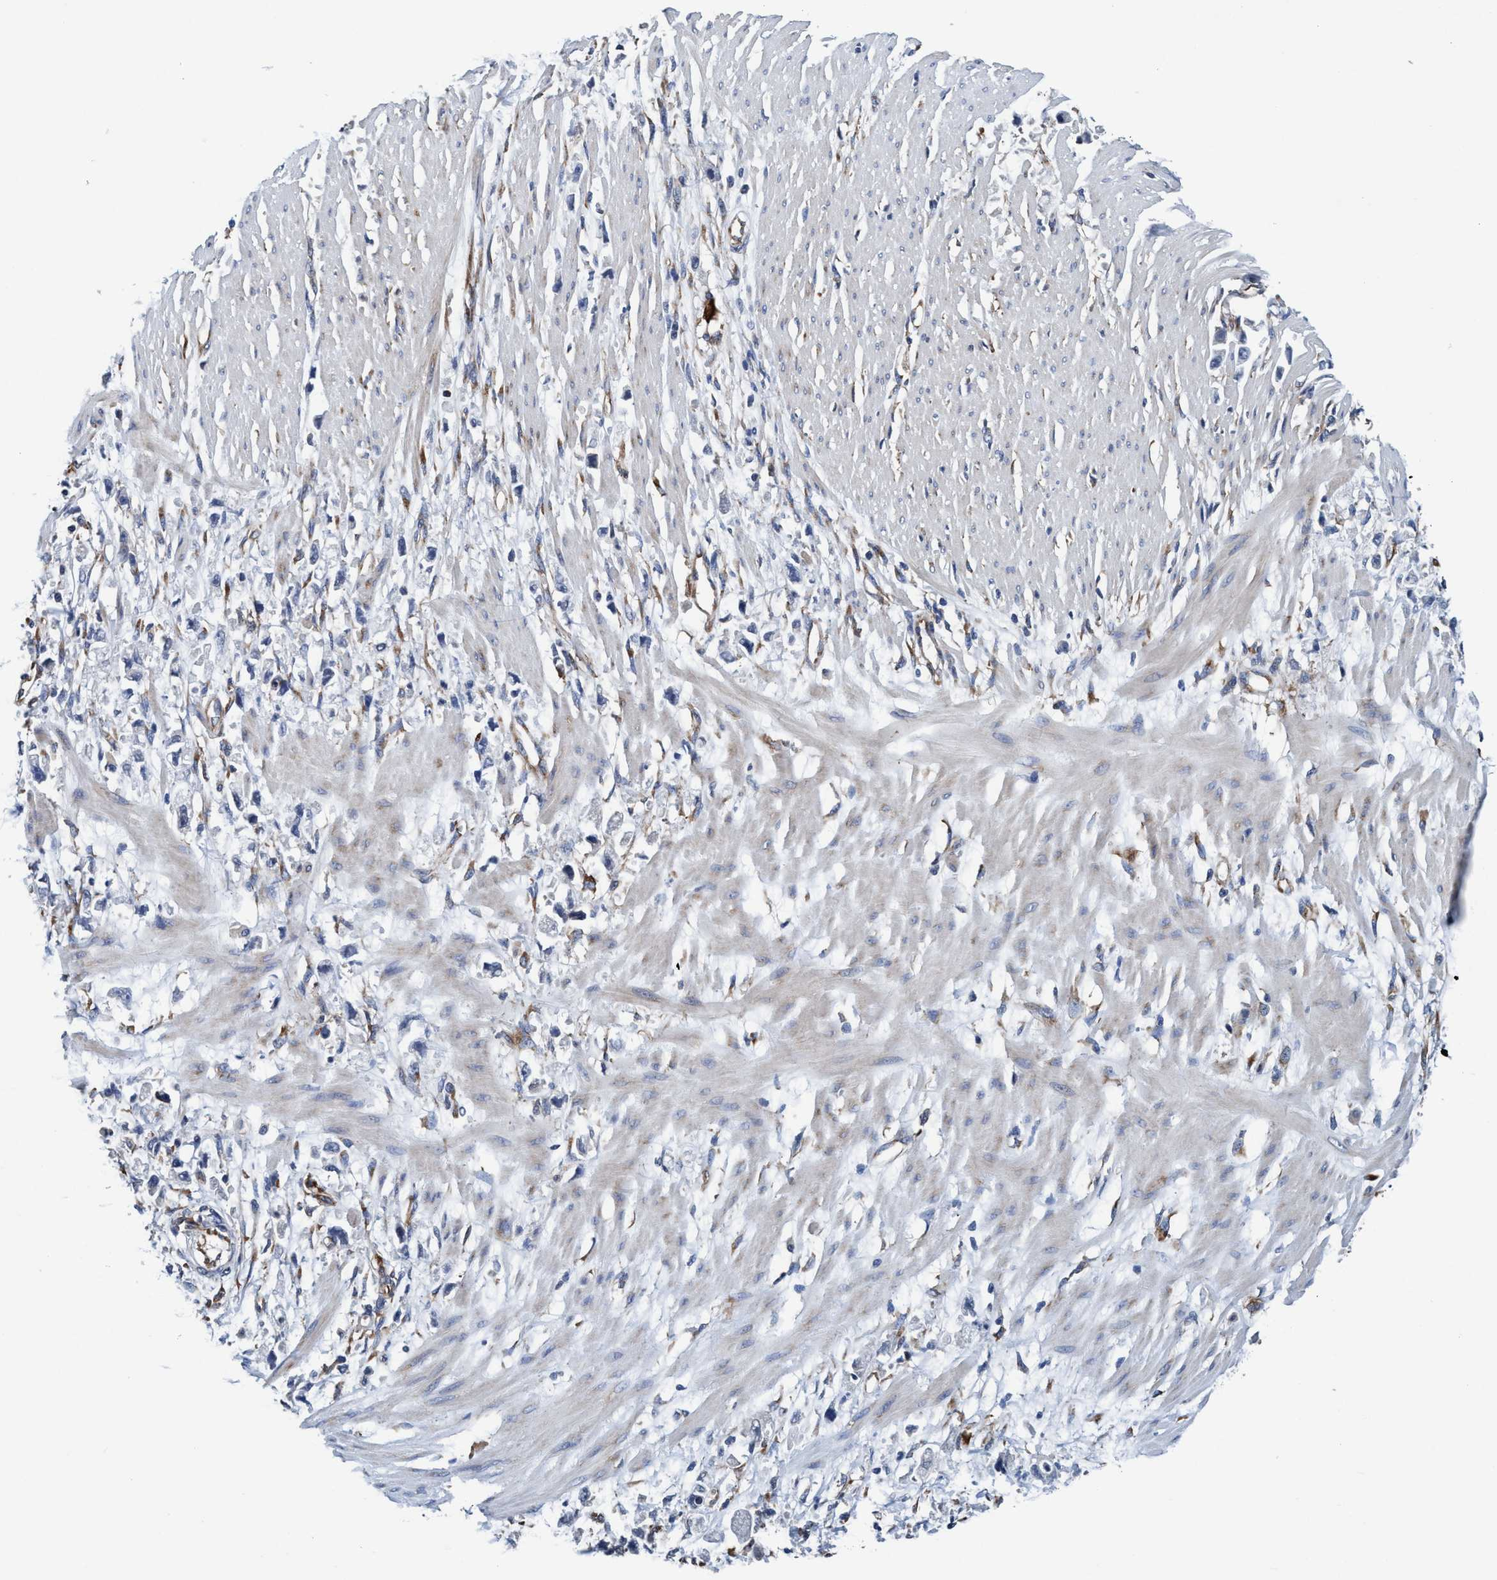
{"staining": {"intensity": "negative", "quantity": "none", "location": "none"}, "tissue": "stomach cancer", "cell_type": "Tumor cells", "image_type": "cancer", "snomed": [{"axis": "morphology", "description": "Adenocarcinoma, NOS"}, {"axis": "topography", "description": "Stomach"}], "caption": "This is an immunohistochemistry (IHC) histopathology image of stomach adenocarcinoma. There is no expression in tumor cells.", "gene": "ENDOG", "patient": {"sex": "female", "age": 59}}